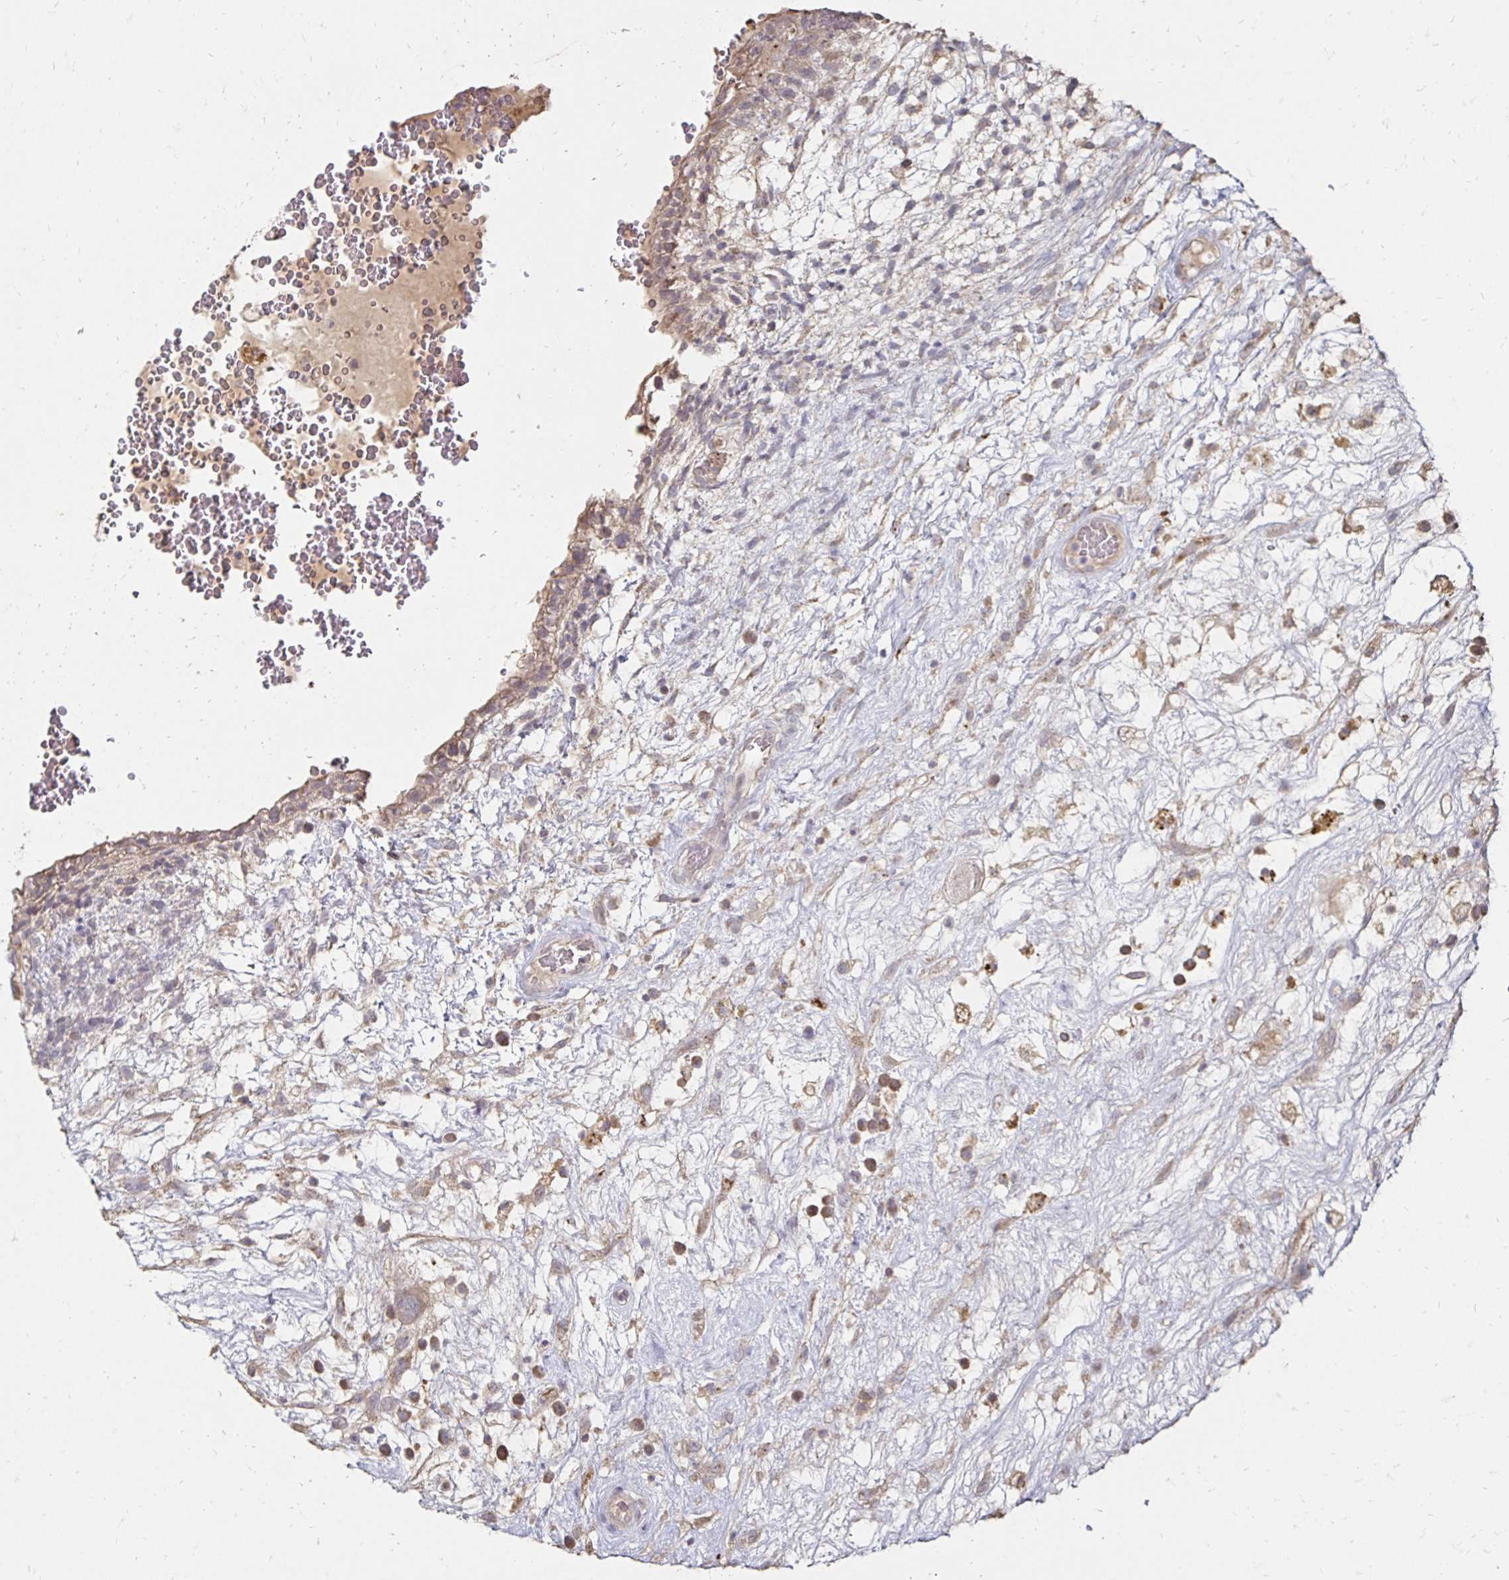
{"staining": {"intensity": "moderate", "quantity": "<25%", "location": "cytoplasmic/membranous"}, "tissue": "testis cancer", "cell_type": "Tumor cells", "image_type": "cancer", "snomed": [{"axis": "morphology", "description": "Normal tissue, NOS"}, {"axis": "morphology", "description": "Carcinoma, Embryonal, NOS"}, {"axis": "topography", "description": "Testis"}], "caption": "Immunohistochemical staining of testis cancer reveals moderate cytoplasmic/membranous protein expression in approximately <25% of tumor cells.", "gene": "ZNF727", "patient": {"sex": "male", "age": 32}}